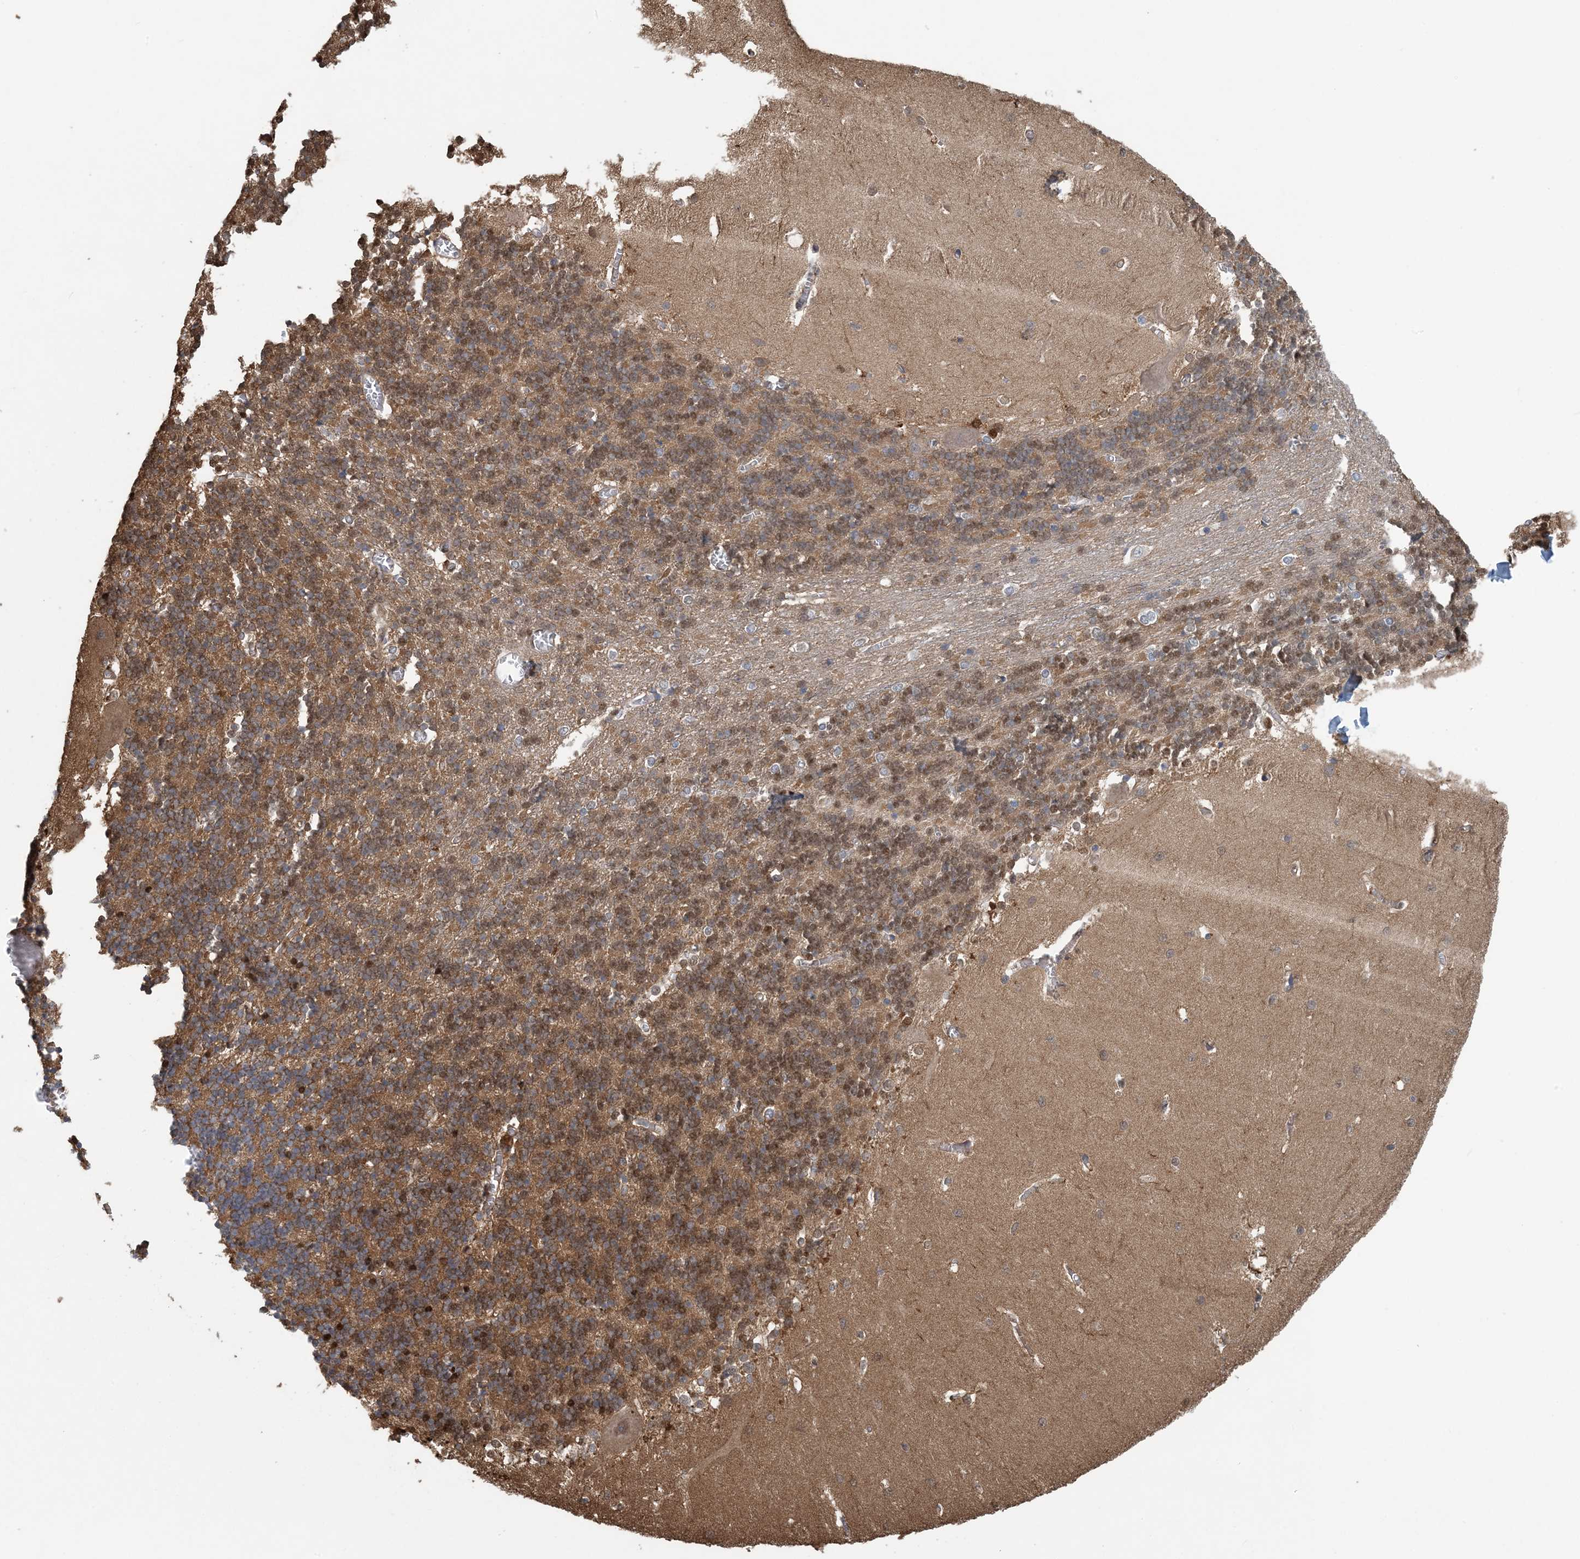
{"staining": {"intensity": "moderate", "quantity": "25%-75%", "location": "cytoplasmic/membranous,nuclear"}, "tissue": "cerebellum", "cell_type": "Cells in granular layer", "image_type": "normal", "snomed": [{"axis": "morphology", "description": "Normal tissue, NOS"}, {"axis": "topography", "description": "Cerebellum"}], "caption": "Immunohistochemistry (DAB) staining of unremarkable human cerebellum exhibits moderate cytoplasmic/membranous,nuclear protein staining in about 25%-75% of cells in granular layer. Nuclei are stained in blue.", "gene": "HIKESHI", "patient": {"sex": "male", "age": 37}}